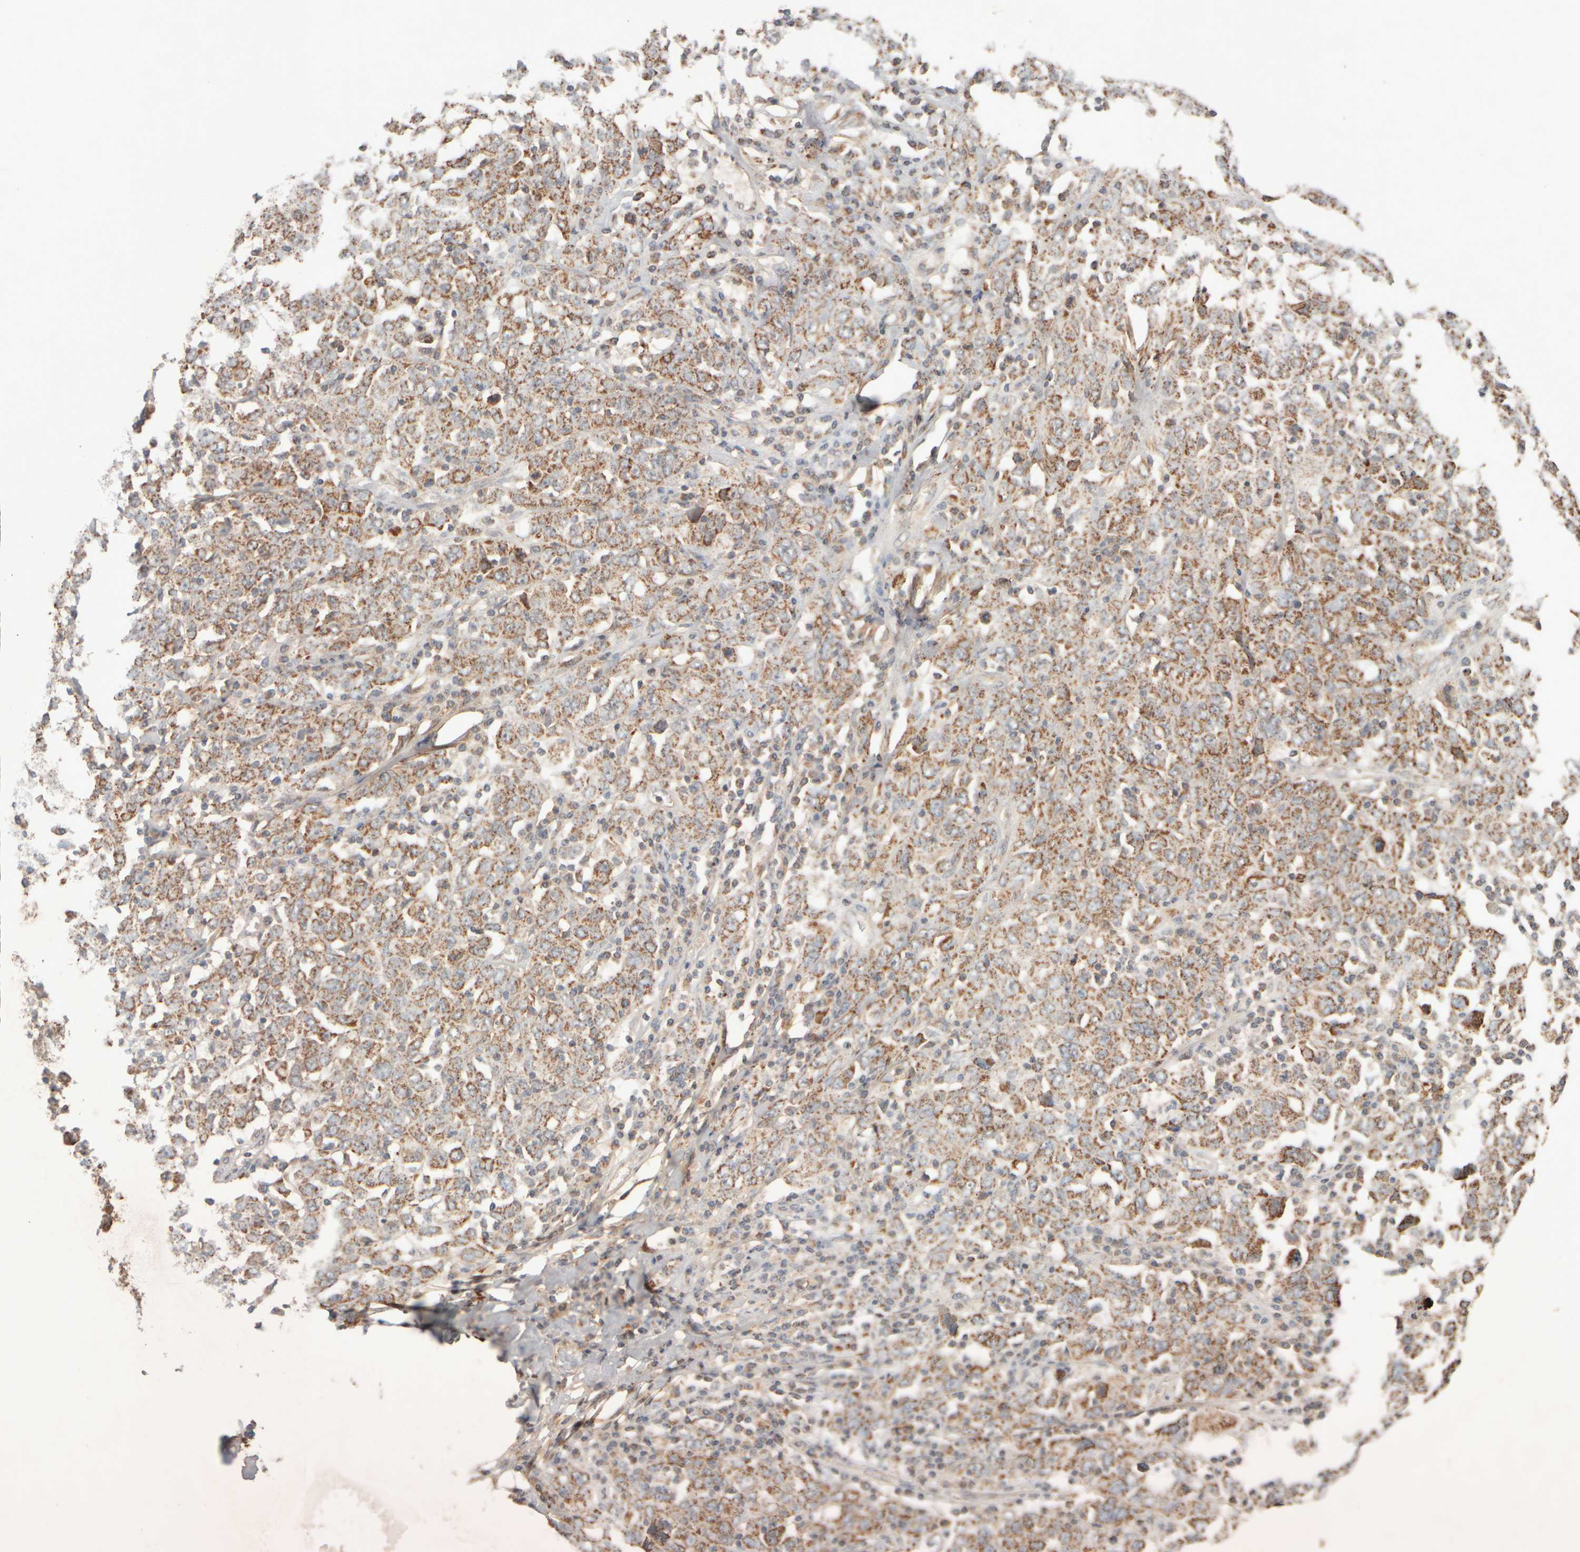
{"staining": {"intensity": "strong", "quantity": "25%-75%", "location": "cytoplasmic/membranous"}, "tissue": "ovarian cancer", "cell_type": "Tumor cells", "image_type": "cancer", "snomed": [{"axis": "morphology", "description": "Carcinoma, endometroid"}, {"axis": "topography", "description": "Ovary"}], "caption": "Endometroid carcinoma (ovarian) stained with a brown dye reveals strong cytoplasmic/membranous positive staining in approximately 25%-75% of tumor cells.", "gene": "EIF2B3", "patient": {"sex": "female", "age": 62}}